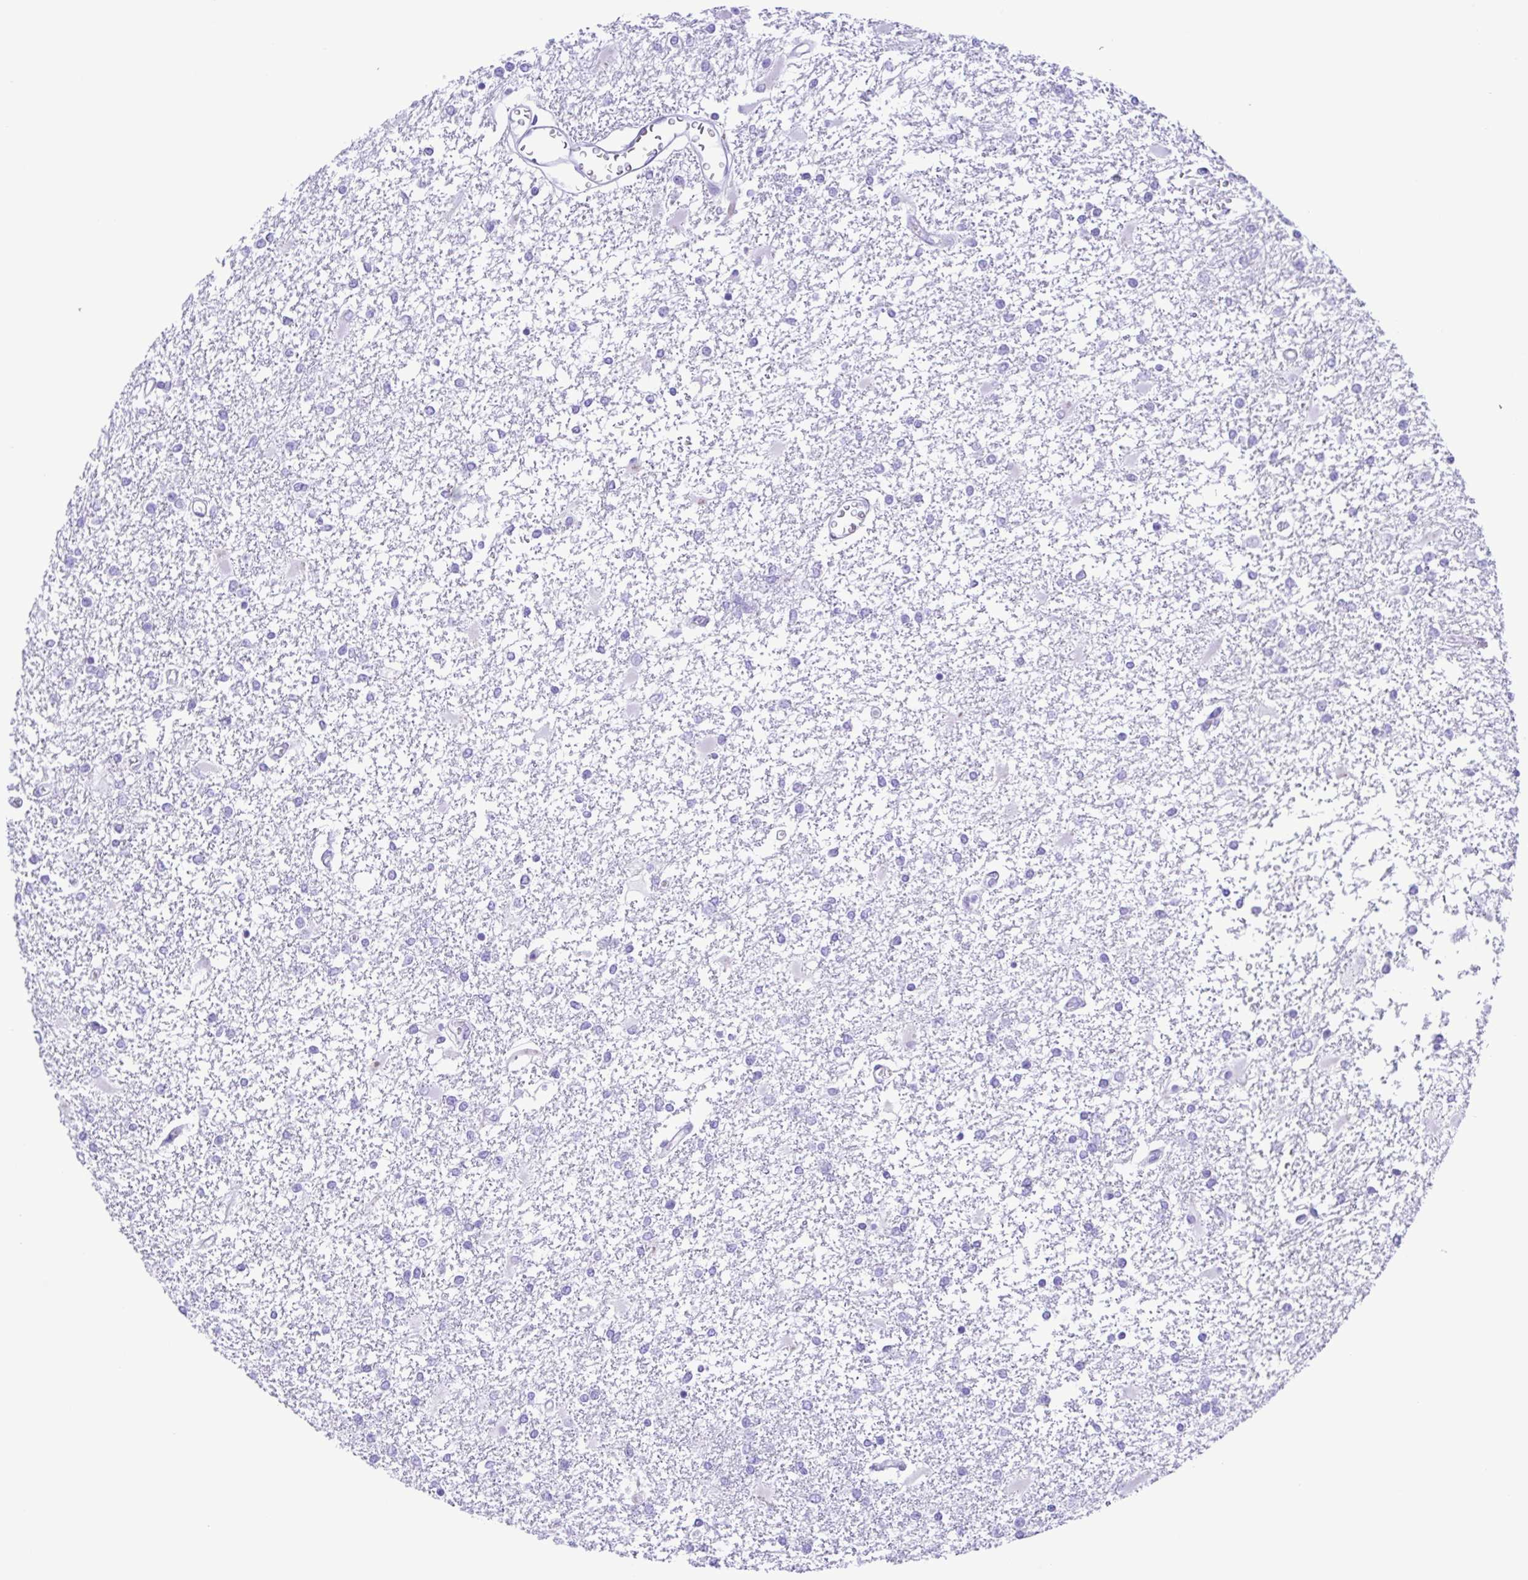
{"staining": {"intensity": "negative", "quantity": "none", "location": "none"}, "tissue": "glioma", "cell_type": "Tumor cells", "image_type": "cancer", "snomed": [{"axis": "morphology", "description": "Glioma, malignant, High grade"}, {"axis": "topography", "description": "Cerebral cortex"}], "caption": "Immunohistochemistry image of neoplastic tissue: human glioma stained with DAB (3,3'-diaminobenzidine) exhibits no significant protein positivity in tumor cells. The staining is performed using DAB brown chromogen with nuclei counter-stained in using hematoxylin.", "gene": "ERP27", "patient": {"sex": "male", "age": 79}}